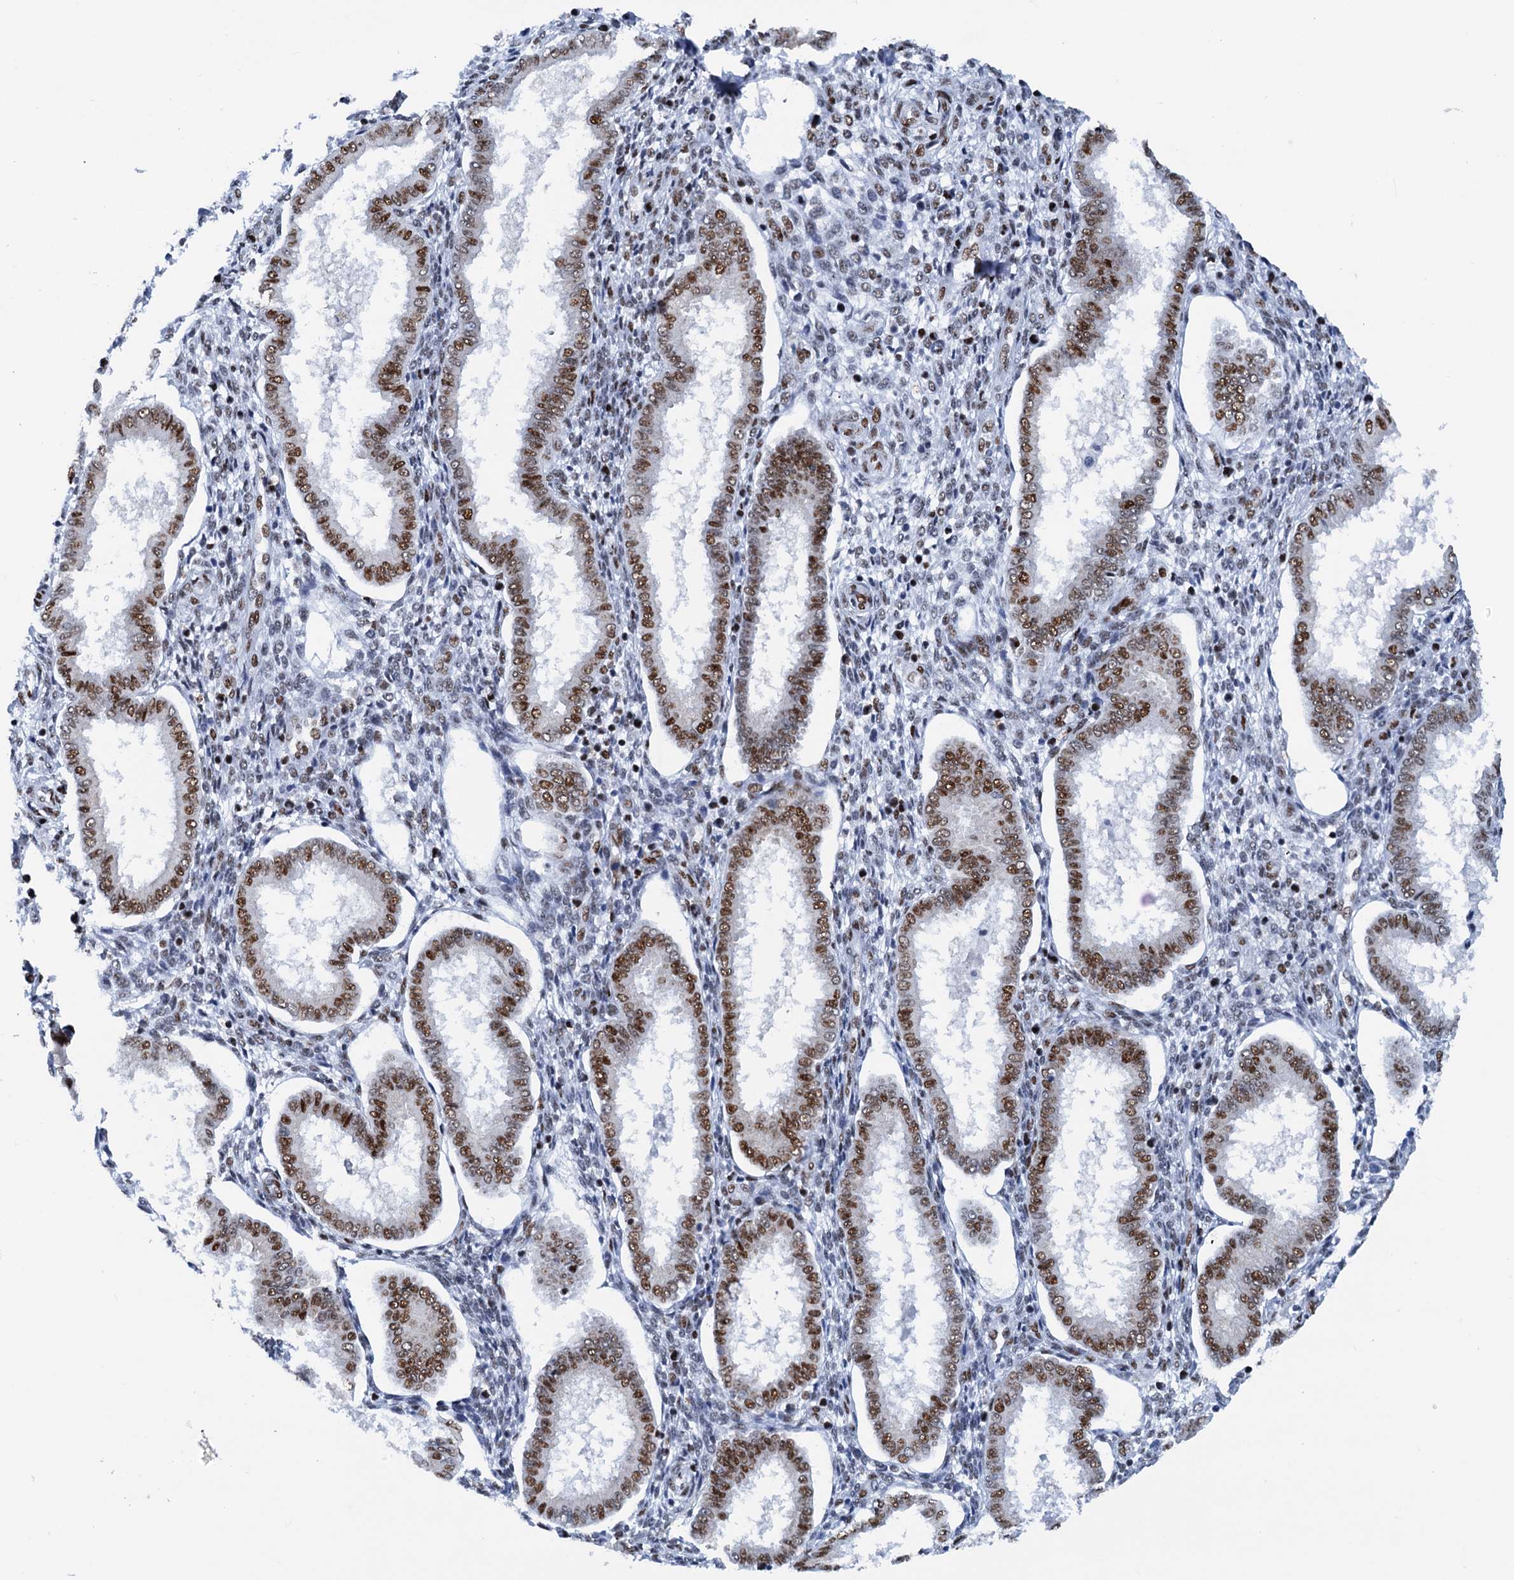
{"staining": {"intensity": "moderate", "quantity": "<25%", "location": "nuclear"}, "tissue": "endometrium", "cell_type": "Cells in endometrial stroma", "image_type": "normal", "snomed": [{"axis": "morphology", "description": "Normal tissue, NOS"}, {"axis": "topography", "description": "Endometrium"}], "caption": "Unremarkable endometrium reveals moderate nuclear expression in about <25% of cells in endometrial stroma Immunohistochemistry (ihc) stains the protein in brown and the nuclei are stained blue..", "gene": "SLTM", "patient": {"sex": "female", "age": 24}}